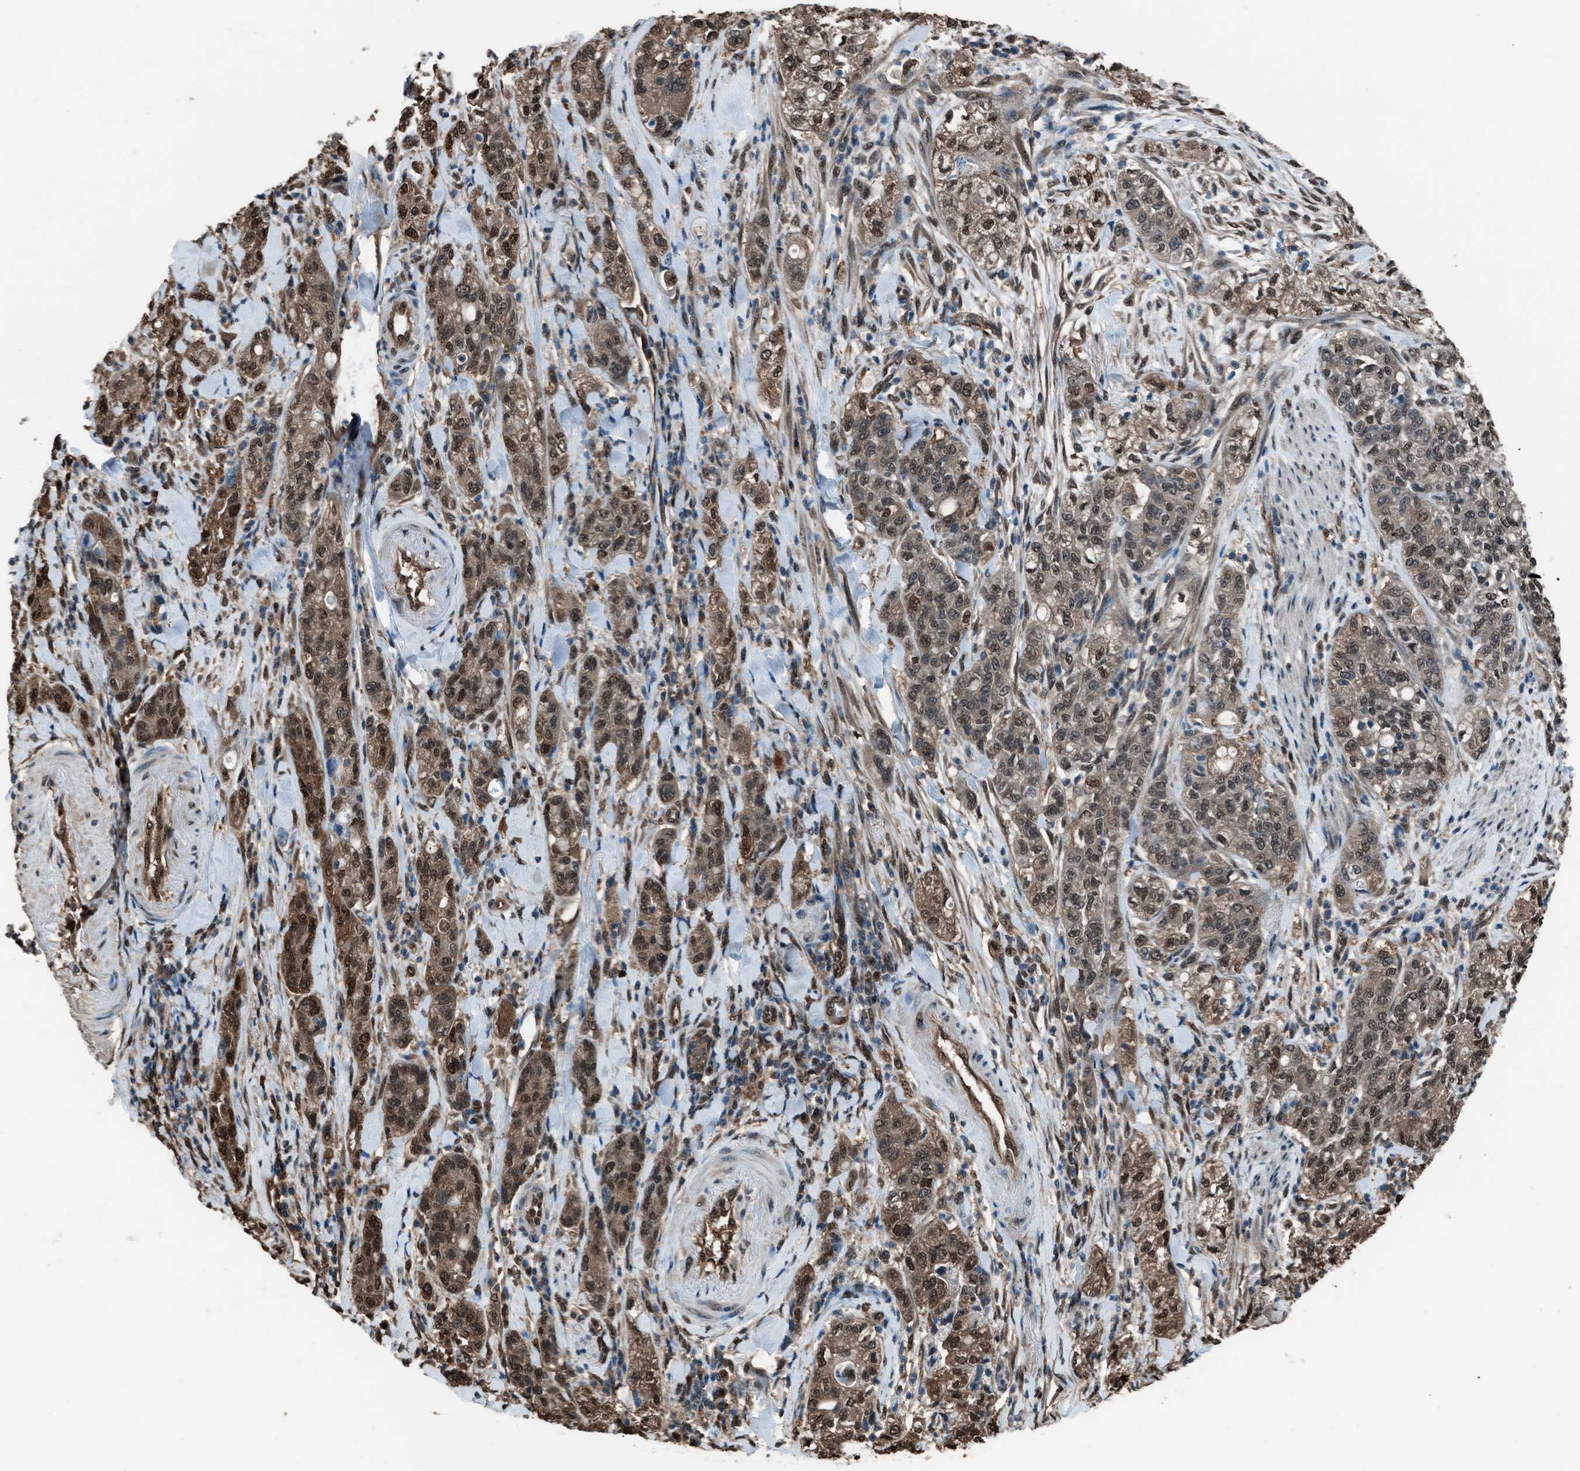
{"staining": {"intensity": "moderate", "quantity": ">75%", "location": "nuclear"}, "tissue": "pancreatic cancer", "cell_type": "Tumor cells", "image_type": "cancer", "snomed": [{"axis": "morphology", "description": "Adenocarcinoma, NOS"}, {"axis": "topography", "description": "Pancreas"}], "caption": "IHC of human pancreatic adenocarcinoma reveals medium levels of moderate nuclear positivity in about >75% of tumor cells.", "gene": "YWHAG", "patient": {"sex": "female", "age": 78}}